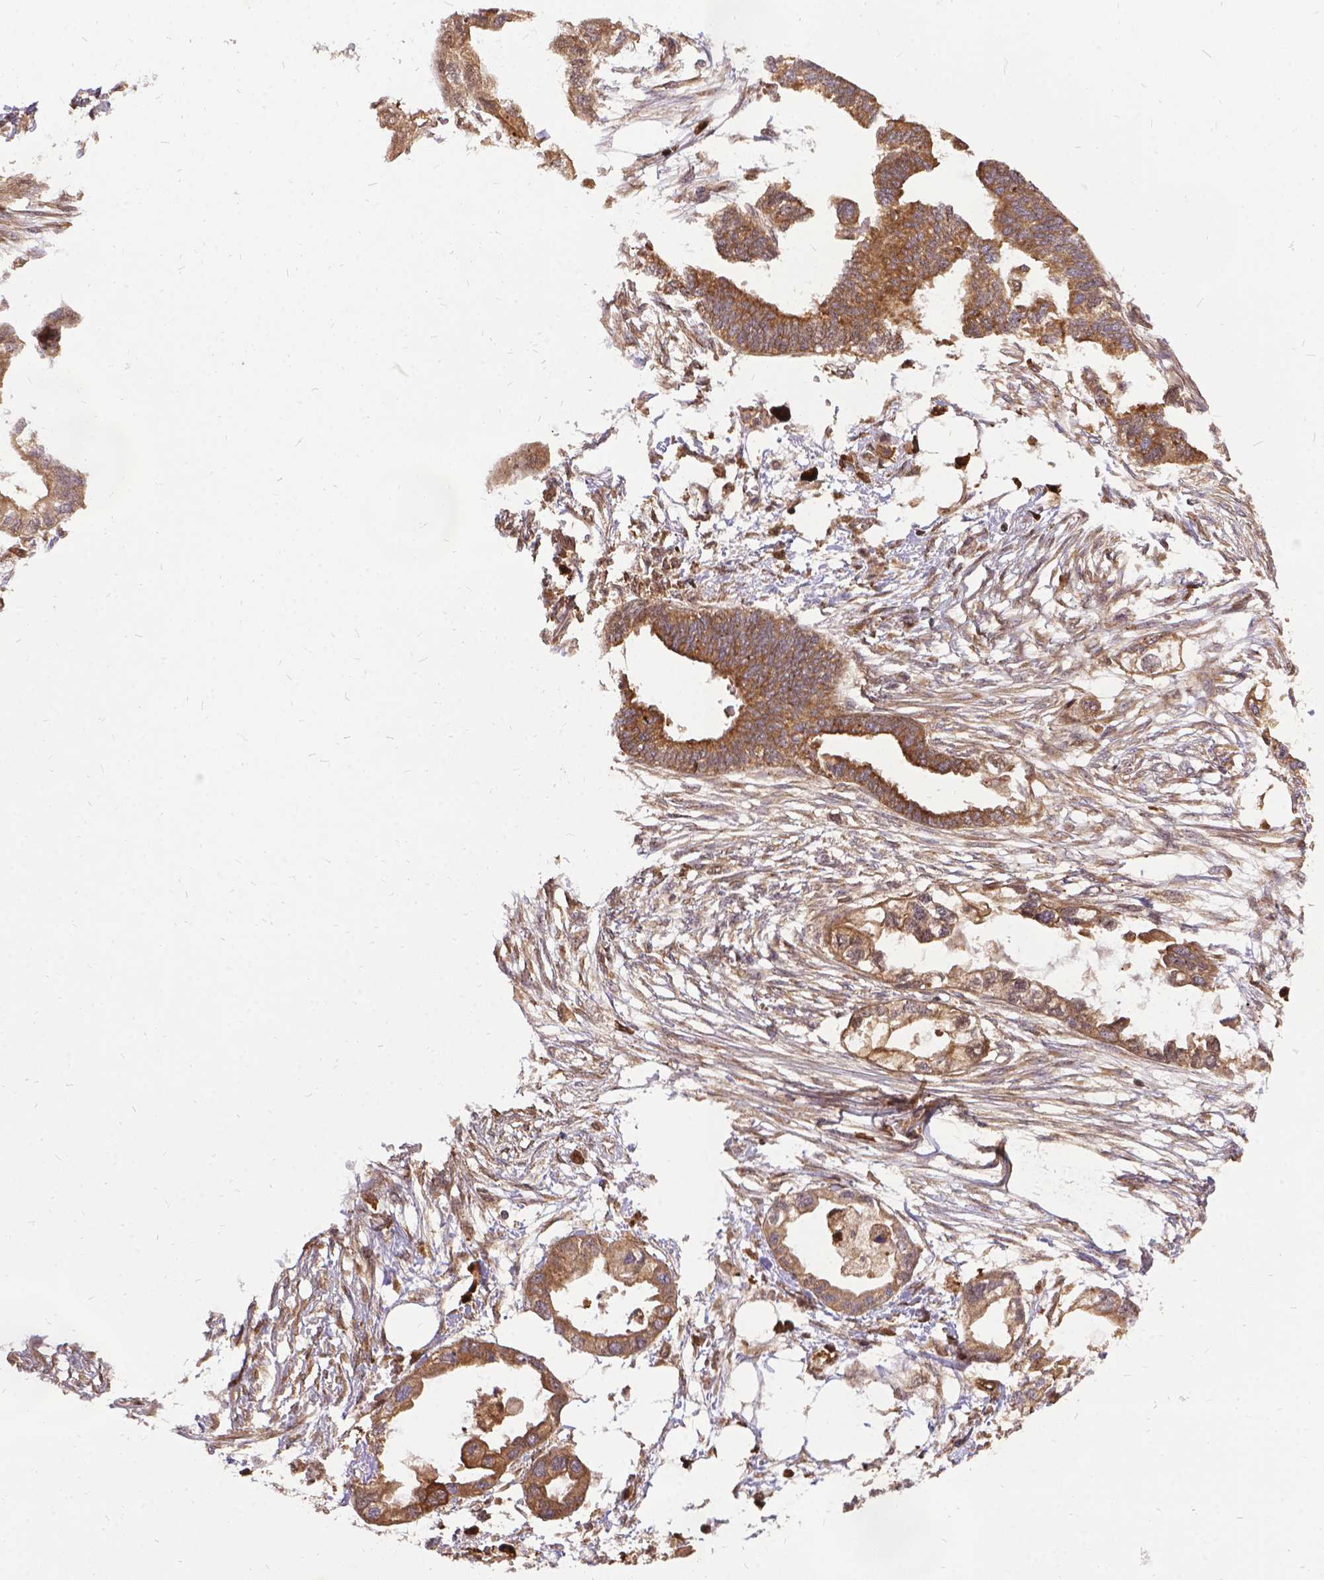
{"staining": {"intensity": "moderate", "quantity": ">75%", "location": "cytoplasmic/membranous"}, "tissue": "endometrial cancer", "cell_type": "Tumor cells", "image_type": "cancer", "snomed": [{"axis": "morphology", "description": "Adenocarcinoma, NOS"}, {"axis": "morphology", "description": "Adenocarcinoma, metastatic, NOS"}, {"axis": "topography", "description": "Adipose tissue"}, {"axis": "topography", "description": "Endometrium"}], "caption": "Immunohistochemical staining of adenocarcinoma (endometrial) reveals moderate cytoplasmic/membranous protein staining in approximately >75% of tumor cells.", "gene": "DENND6A", "patient": {"sex": "female", "age": 67}}